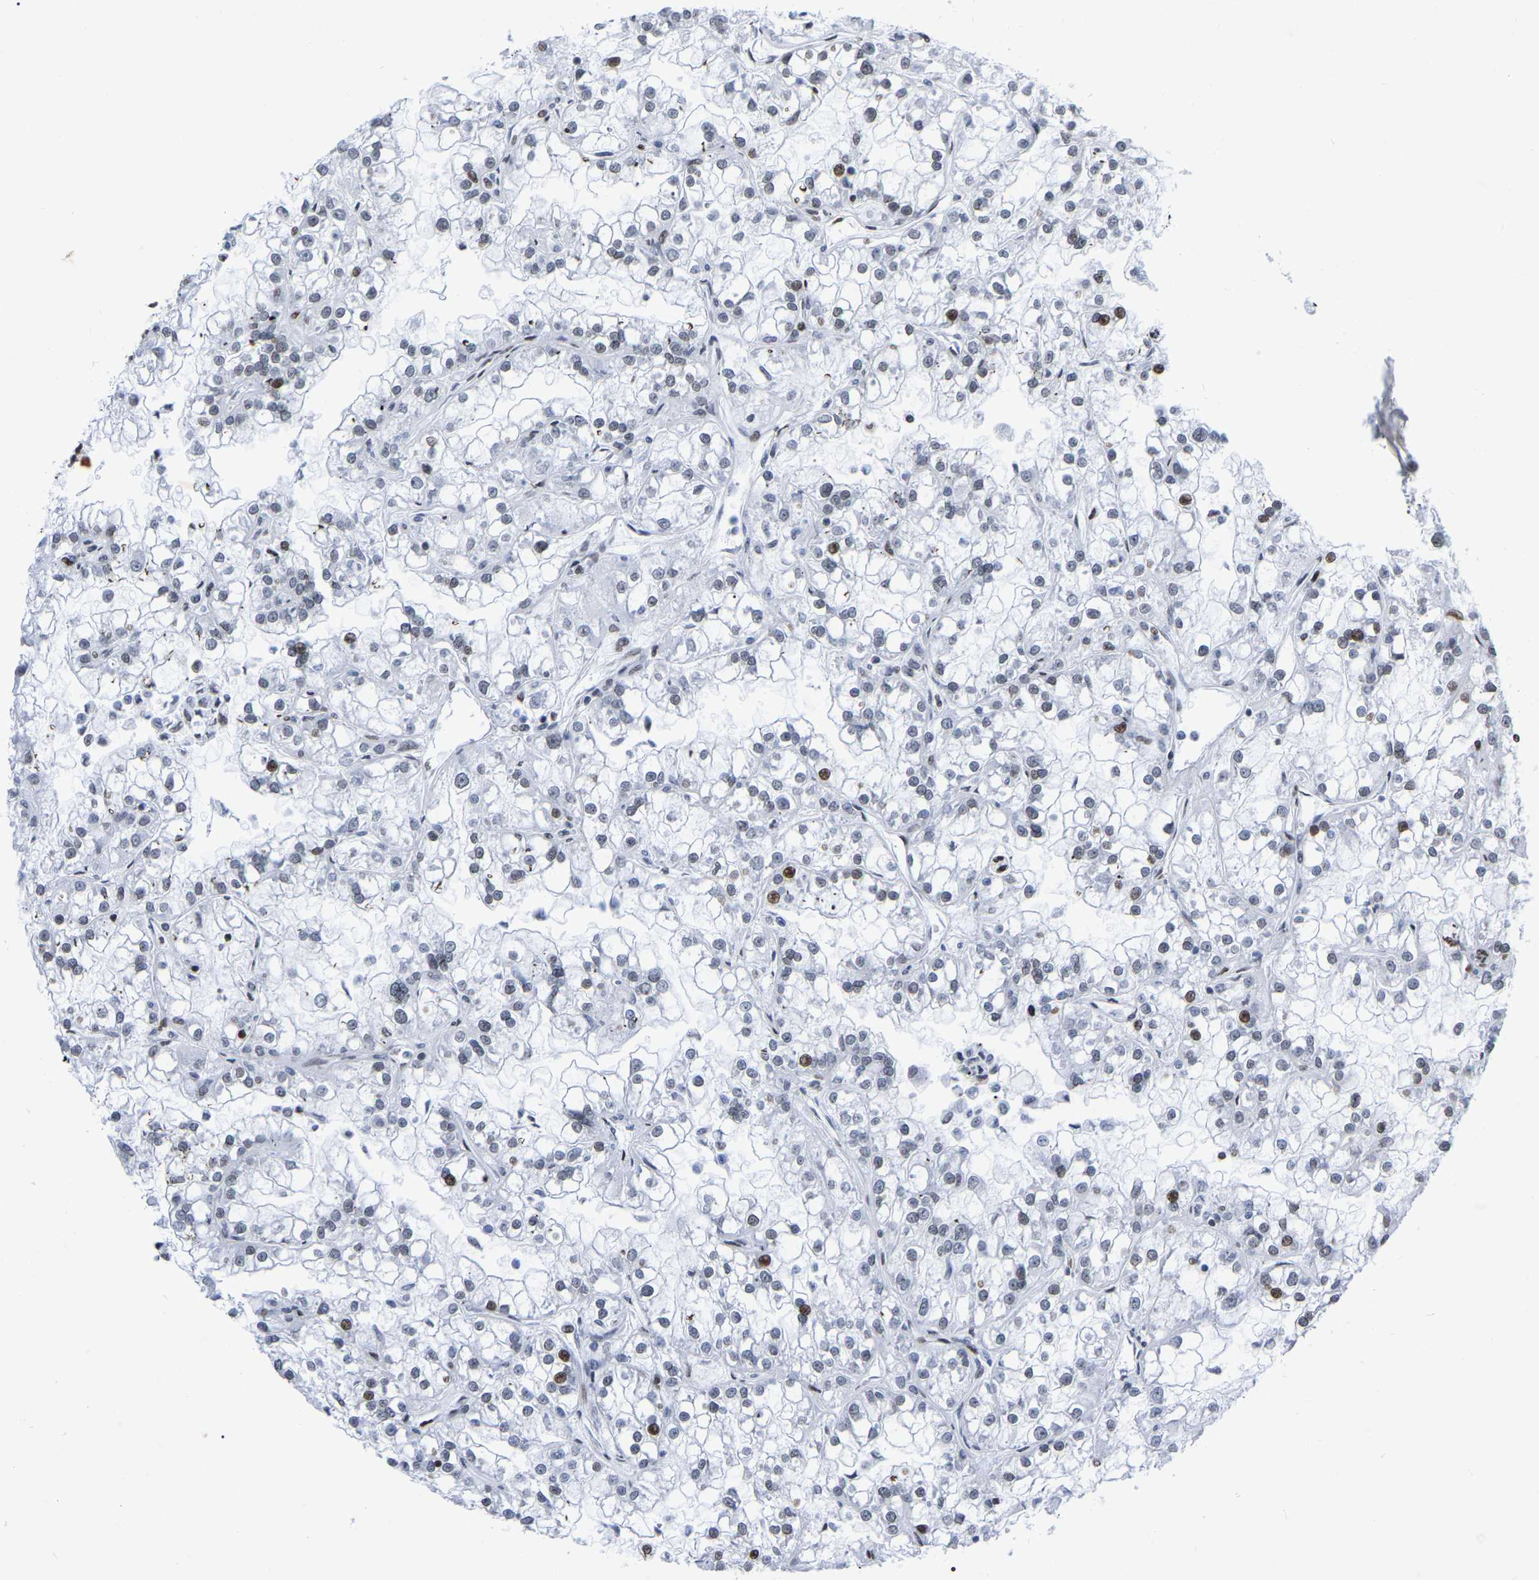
{"staining": {"intensity": "moderate", "quantity": "<25%", "location": "nuclear"}, "tissue": "renal cancer", "cell_type": "Tumor cells", "image_type": "cancer", "snomed": [{"axis": "morphology", "description": "Adenocarcinoma, NOS"}, {"axis": "topography", "description": "Kidney"}], "caption": "Moderate nuclear expression for a protein is seen in about <25% of tumor cells of renal cancer using immunohistochemistry.", "gene": "PRCC", "patient": {"sex": "female", "age": 52}}